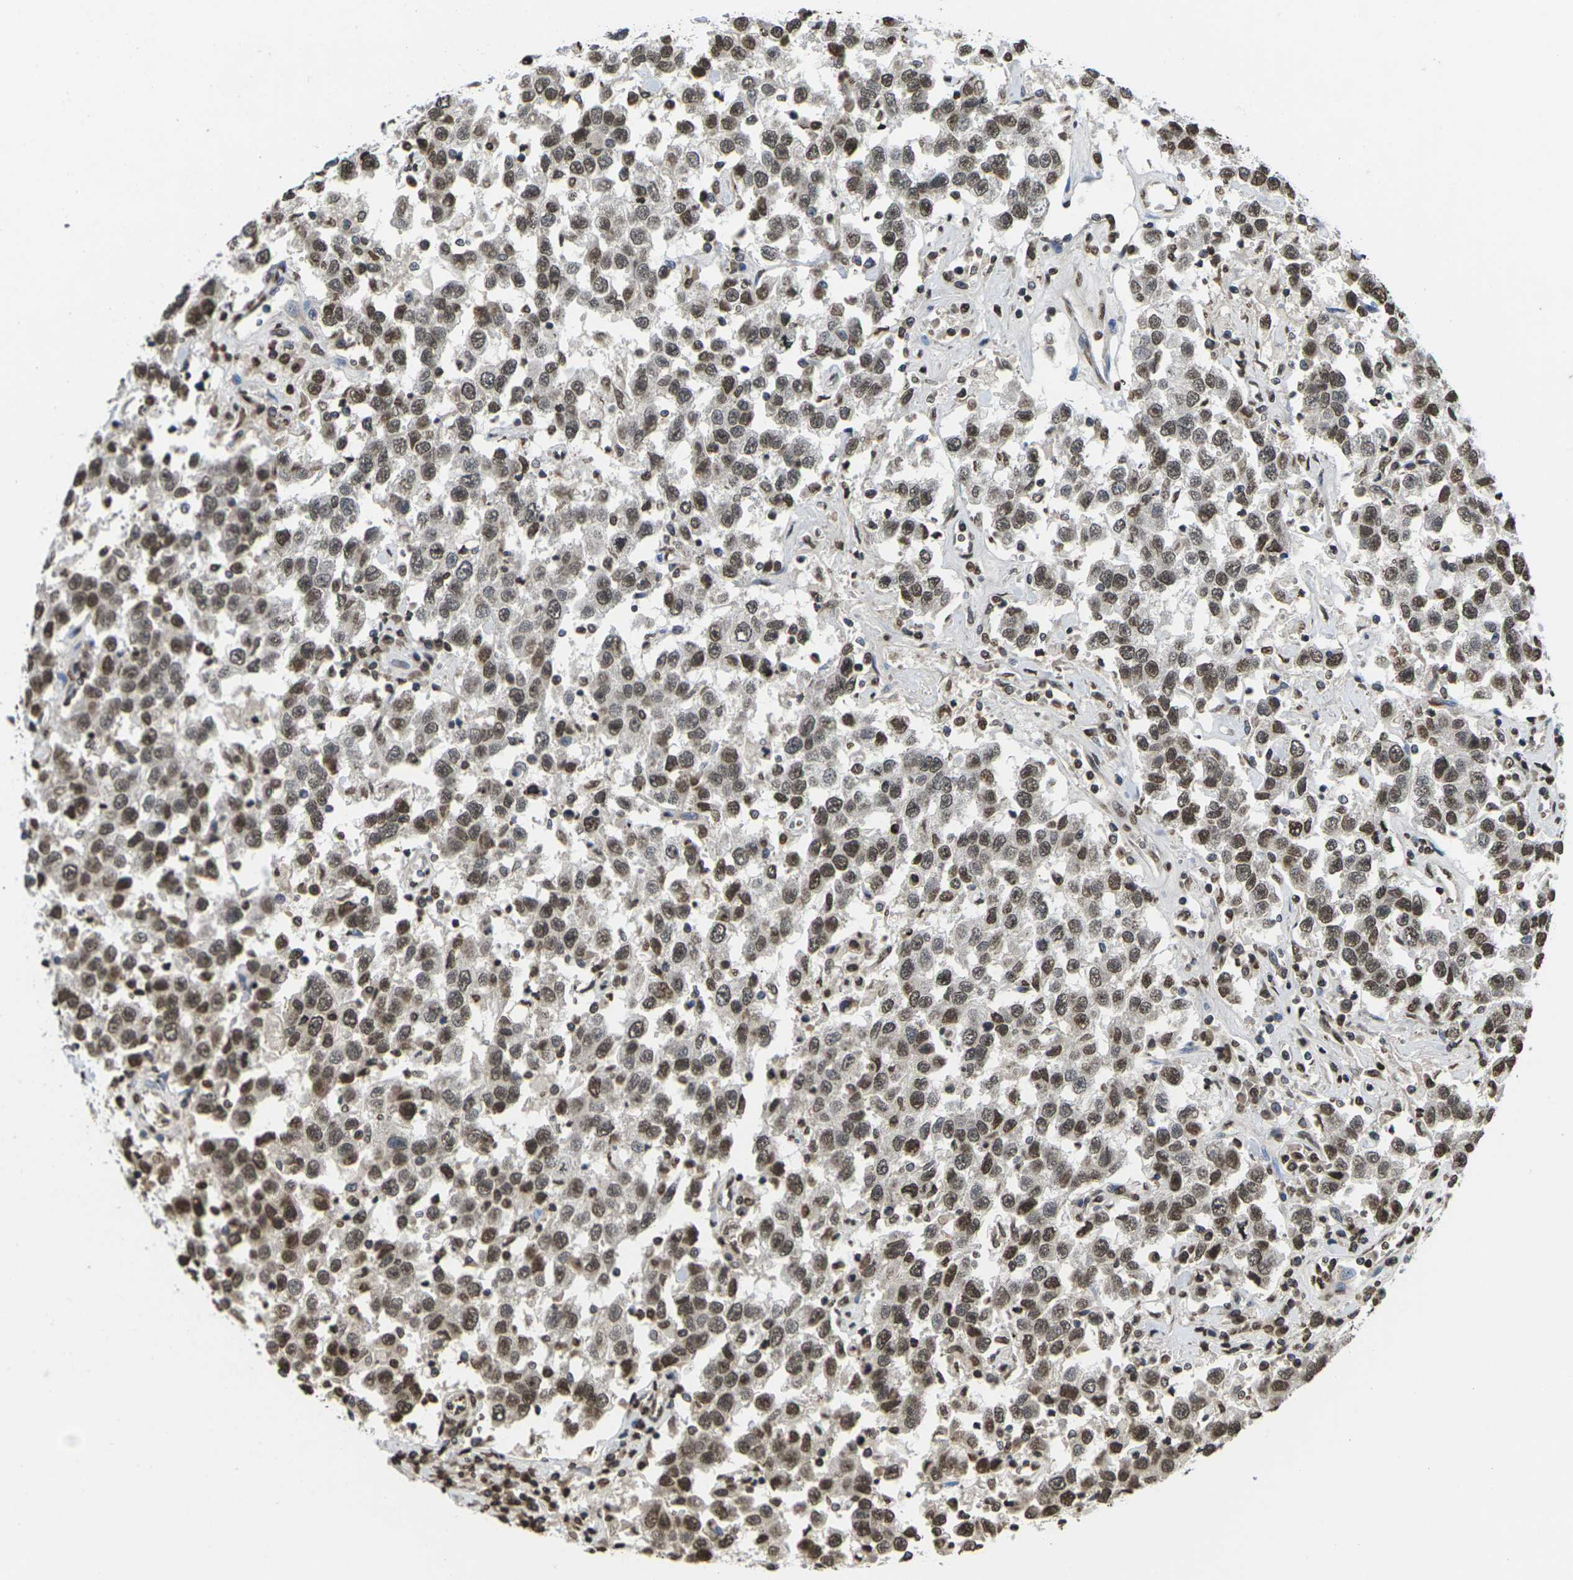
{"staining": {"intensity": "moderate", "quantity": ">75%", "location": "nuclear"}, "tissue": "testis cancer", "cell_type": "Tumor cells", "image_type": "cancer", "snomed": [{"axis": "morphology", "description": "Seminoma, NOS"}, {"axis": "topography", "description": "Testis"}], "caption": "Immunohistochemistry image of human testis cancer stained for a protein (brown), which displays medium levels of moderate nuclear positivity in about >75% of tumor cells.", "gene": "EMSY", "patient": {"sex": "male", "age": 41}}